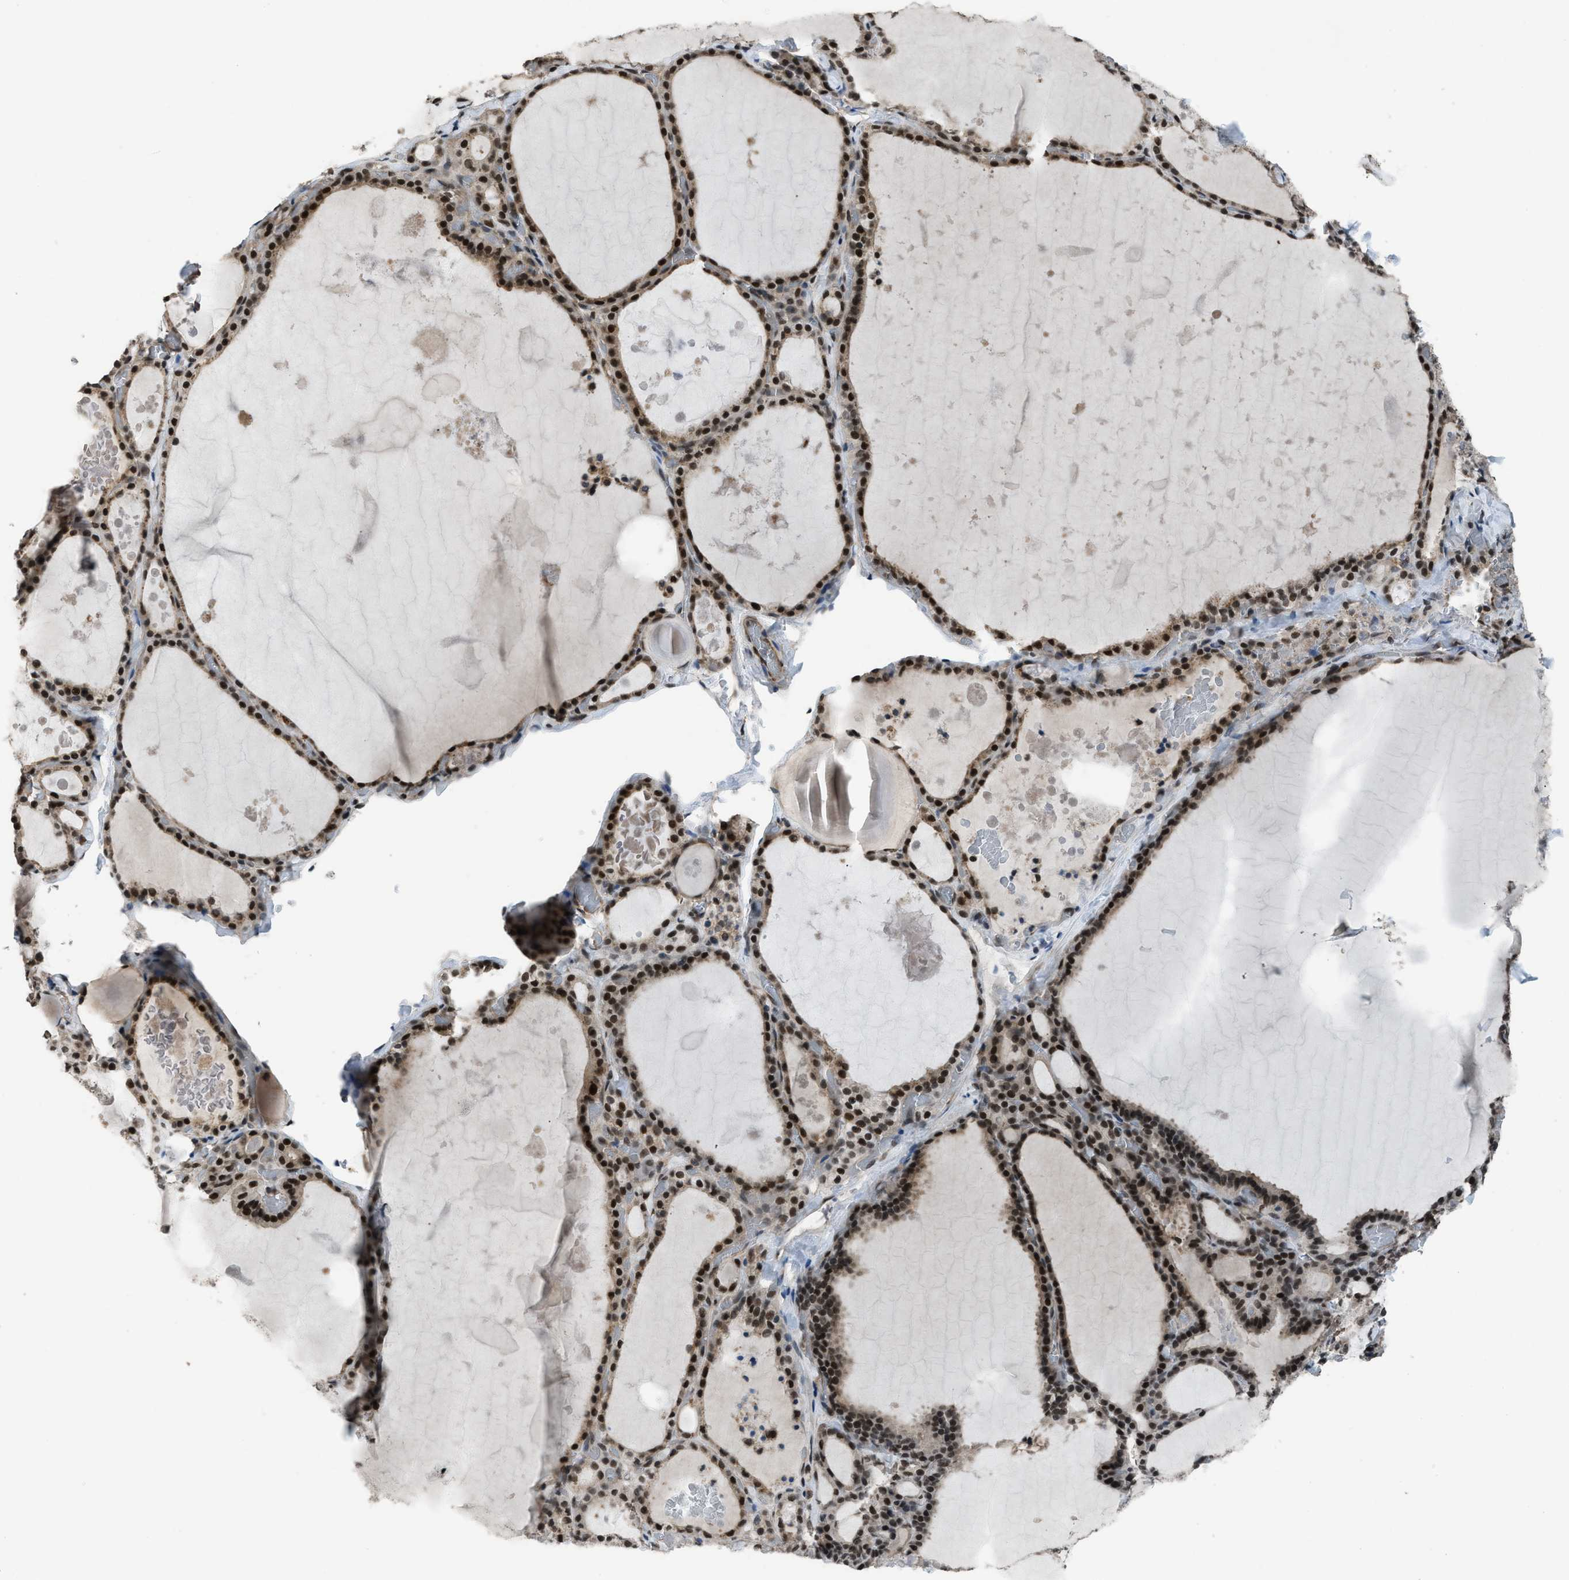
{"staining": {"intensity": "strong", "quantity": ">75%", "location": "nuclear"}, "tissue": "thyroid gland", "cell_type": "Glandular cells", "image_type": "normal", "snomed": [{"axis": "morphology", "description": "Normal tissue, NOS"}, {"axis": "topography", "description": "Thyroid gland"}], "caption": "Thyroid gland stained with DAB (3,3'-diaminobenzidine) immunohistochemistry (IHC) shows high levels of strong nuclear staining in about >75% of glandular cells.", "gene": "KPNA6", "patient": {"sex": "male", "age": 56}}